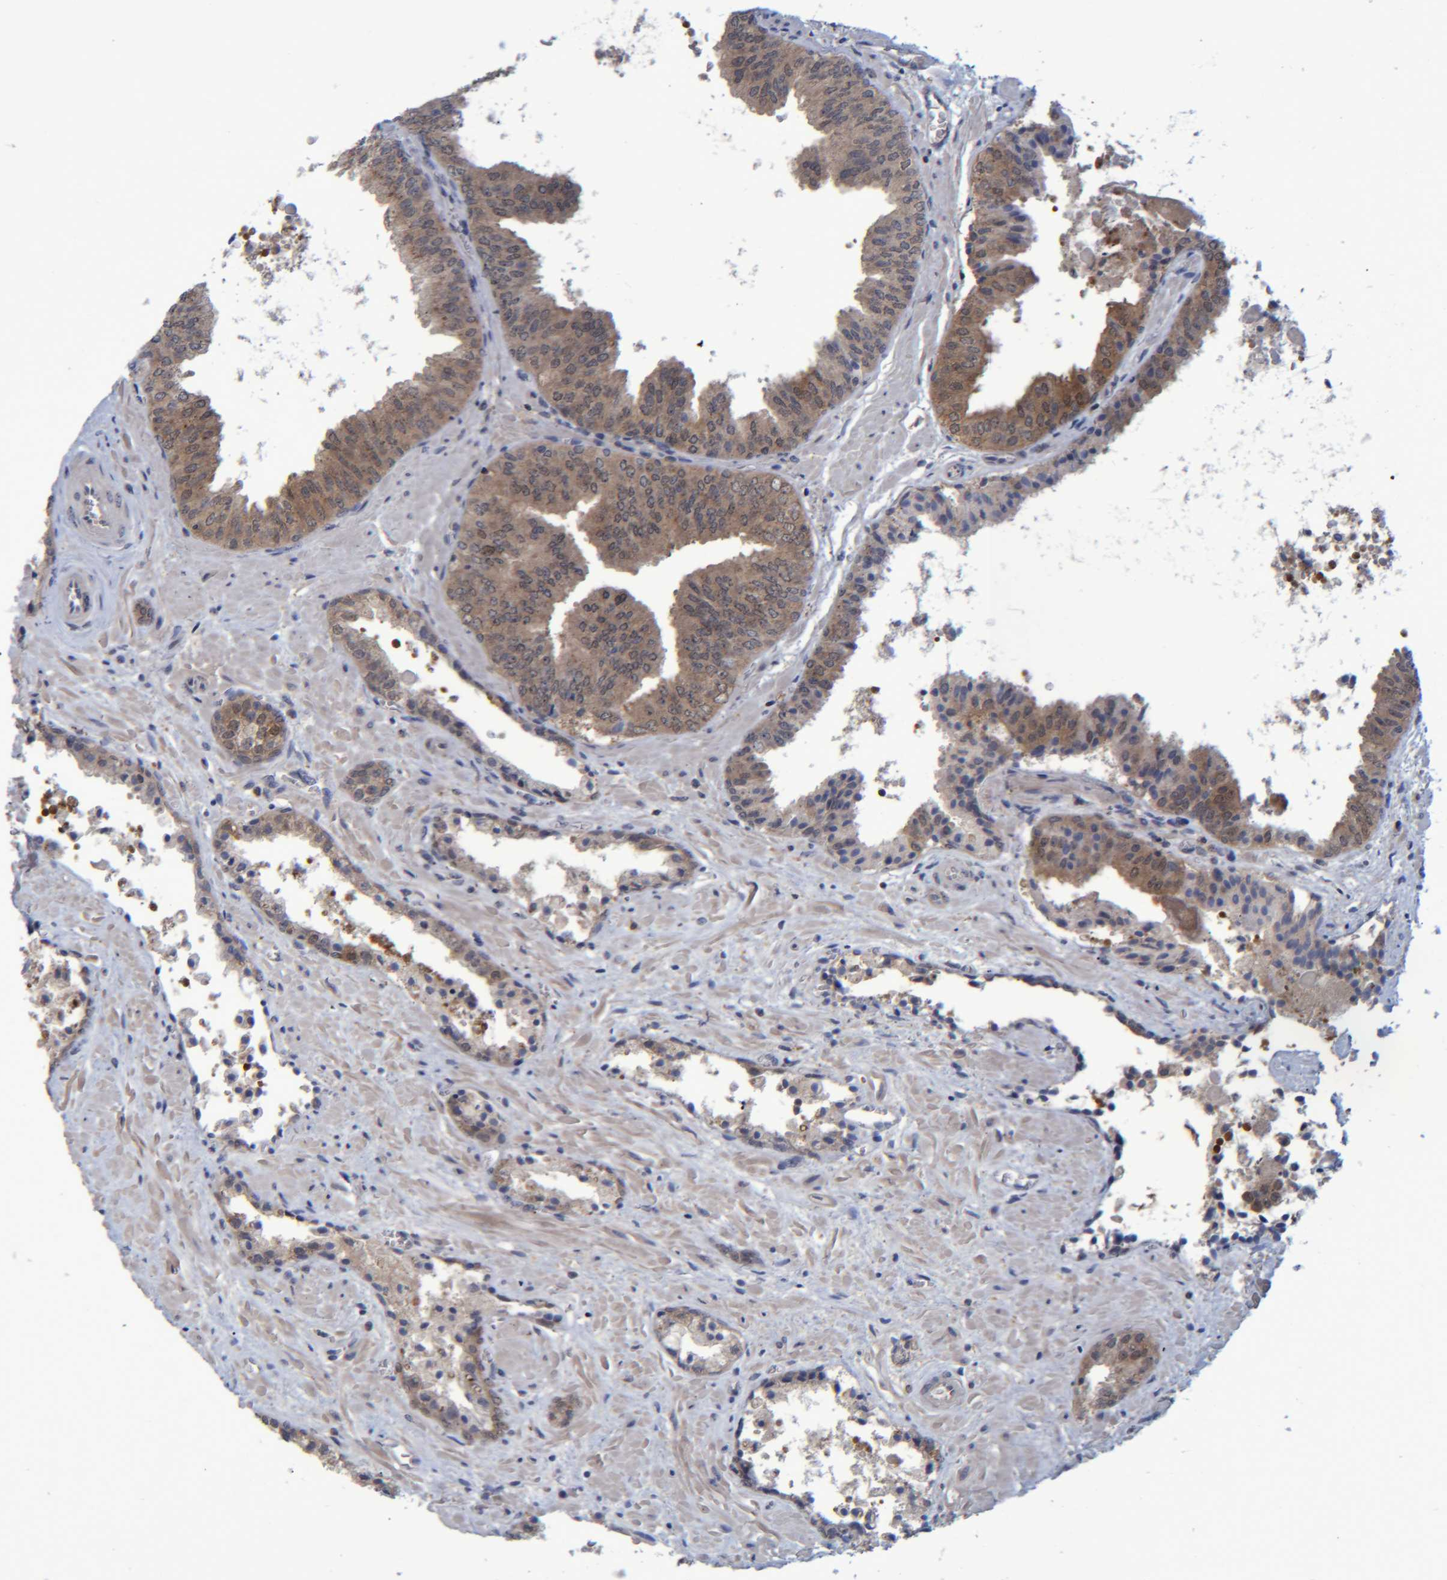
{"staining": {"intensity": "moderate", "quantity": "25%-75%", "location": "cytoplasmic/membranous"}, "tissue": "prostate cancer", "cell_type": "Tumor cells", "image_type": "cancer", "snomed": [{"axis": "morphology", "description": "Adenocarcinoma, Low grade"}, {"axis": "topography", "description": "Prostate"}], "caption": "This is an image of IHC staining of adenocarcinoma (low-grade) (prostate), which shows moderate expression in the cytoplasmic/membranous of tumor cells.", "gene": "PCYT2", "patient": {"sex": "male", "age": 71}}